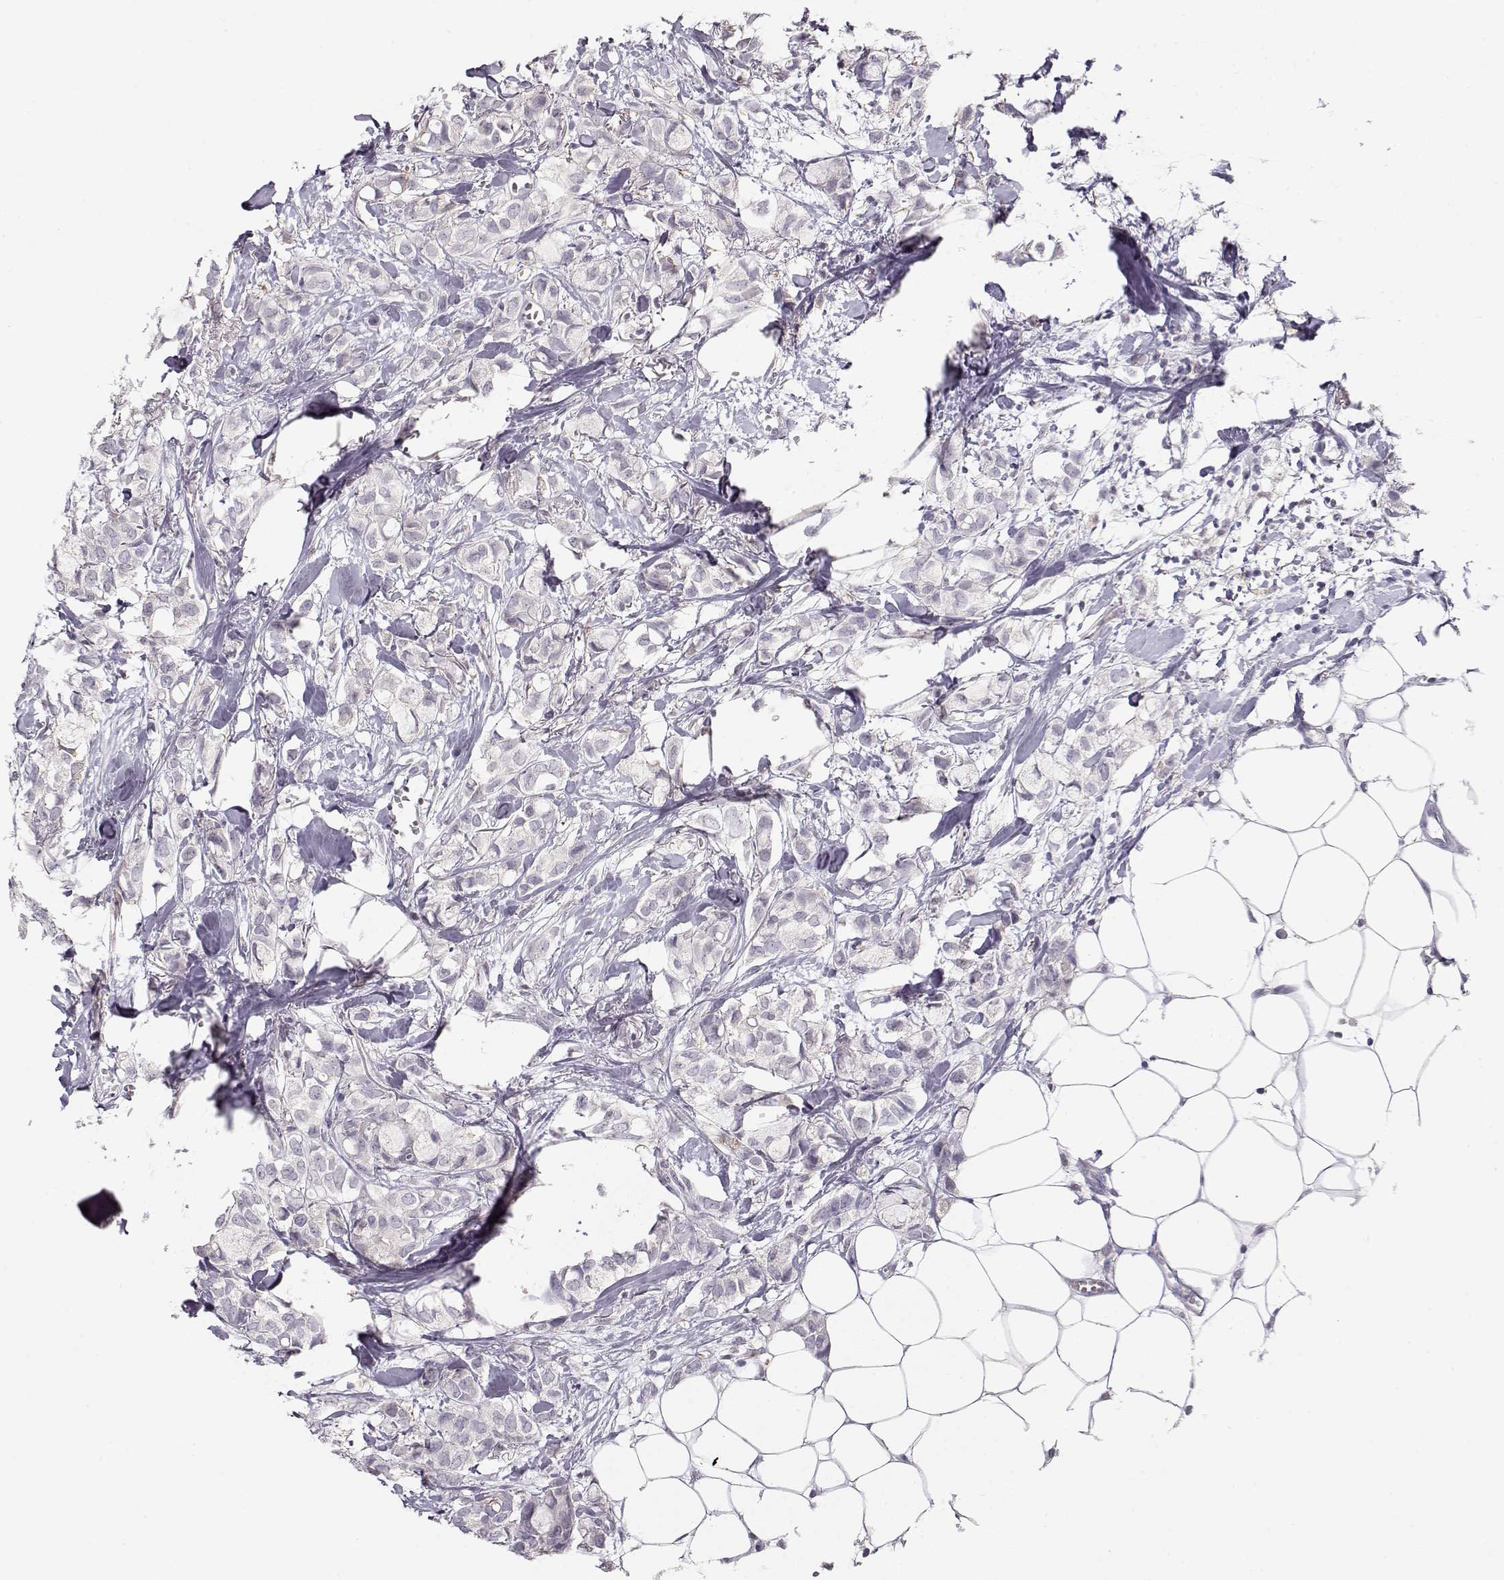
{"staining": {"intensity": "negative", "quantity": "none", "location": "none"}, "tissue": "breast cancer", "cell_type": "Tumor cells", "image_type": "cancer", "snomed": [{"axis": "morphology", "description": "Duct carcinoma"}, {"axis": "topography", "description": "Breast"}], "caption": "A micrograph of human breast cancer is negative for staining in tumor cells.", "gene": "TEPP", "patient": {"sex": "female", "age": 85}}